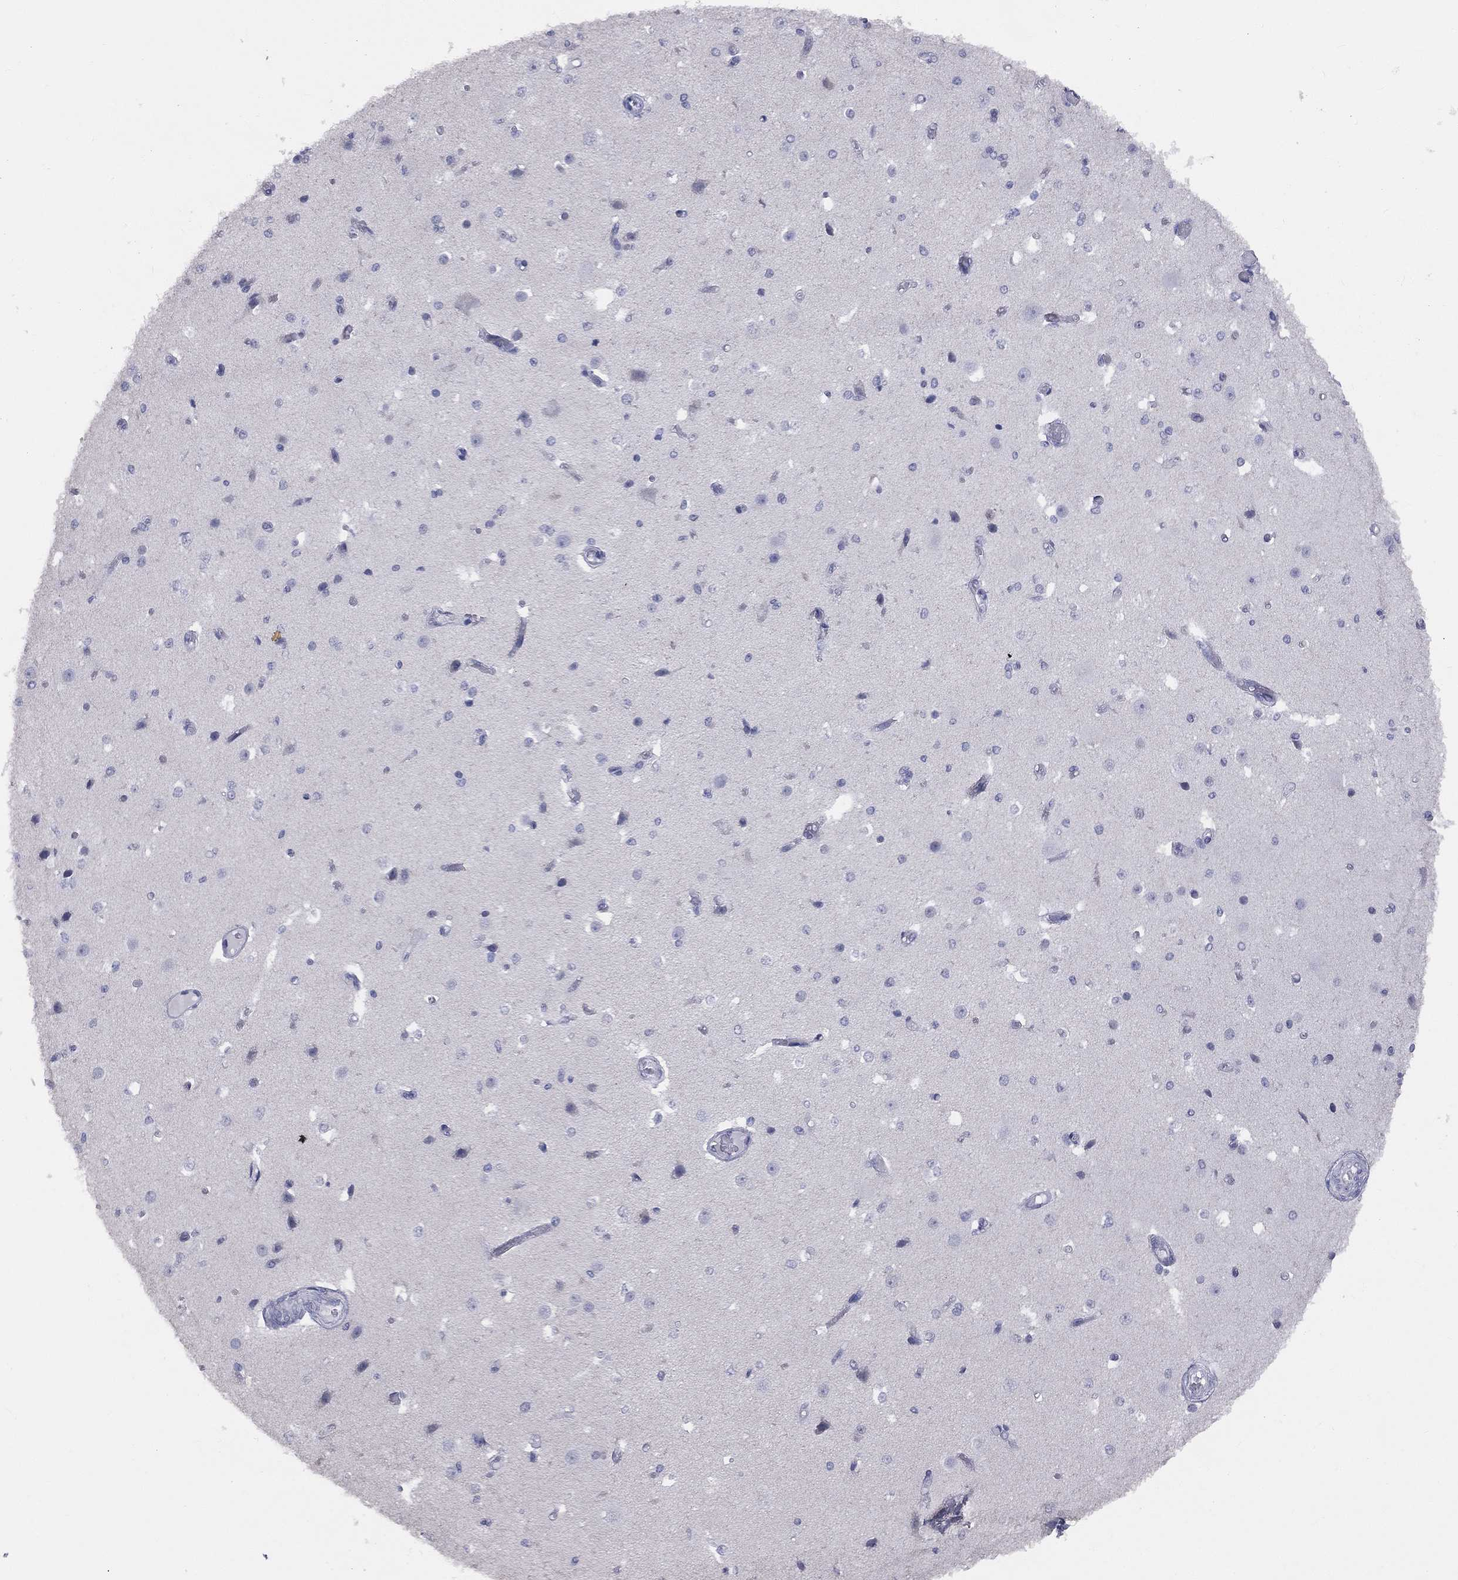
{"staining": {"intensity": "negative", "quantity": "none", "location": "none"}, "tissue": "cerebral cortex", "cell_type": "Endothelial cells", "image_type": "normal", "snomed": [{"axis": "morphology", "description": "Normal tissue, NOS"}, {"axis": "morphology", "description": "Inflammation, NOS"}, {"axis": "topography", "description": "Cerebral cortex"}], "caption": "Immunohistochemical staining of unremarkable human cerebral cortex exhibits no significant positivity in endothelial cells.", "gene": "DMKN", "patient": {"sex": "male", "age": 6}}